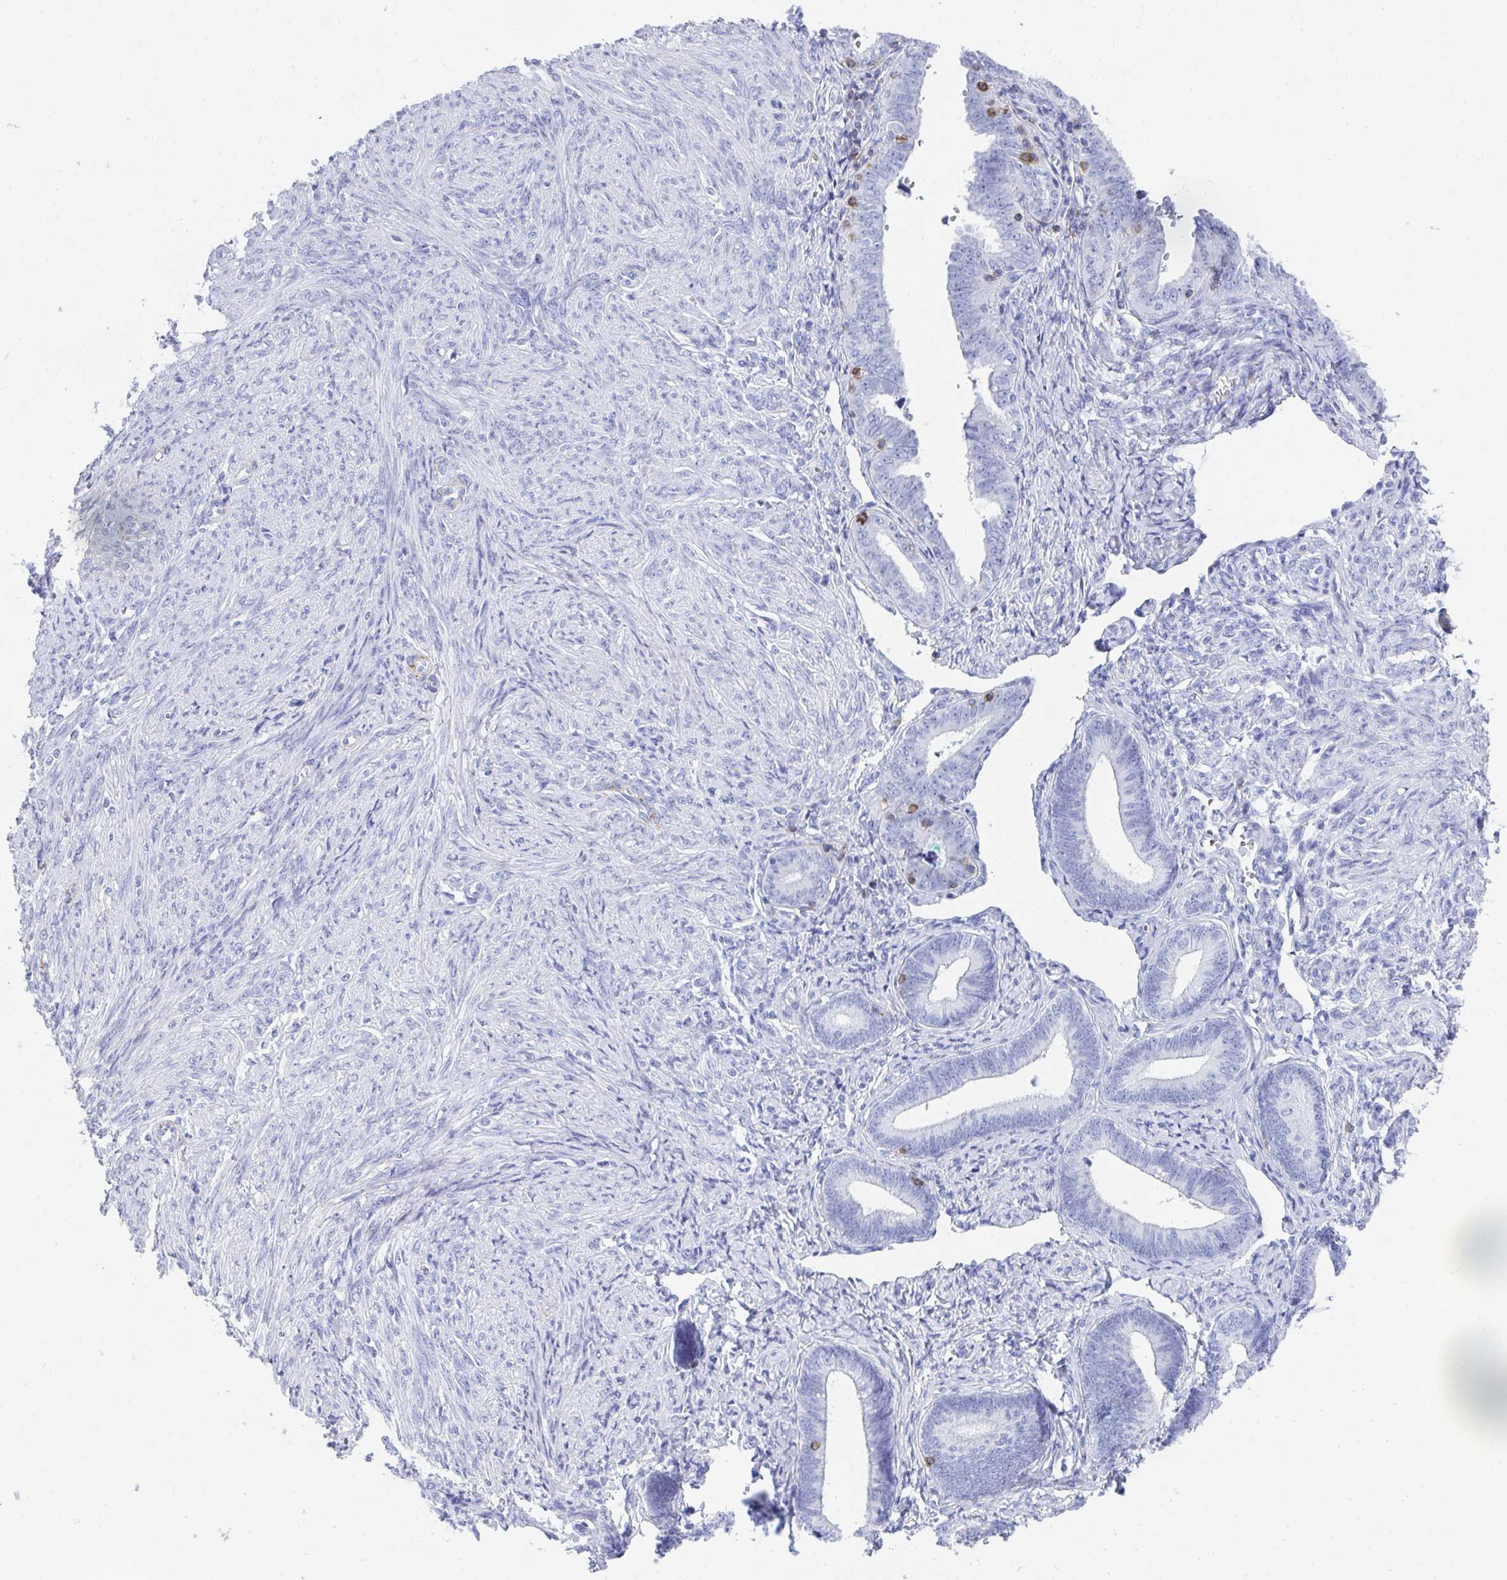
{"staining": {"intensity": "negative", "quantity": "none", "location": "none"}, "tissue": "endometrial cancer", "cell_type": "Tumor cells", "image_type": "cancer", "snomed": [{"axis": "morphology", "description": "Adenocarcinoma, NOS"}, {"axis": "topography", "description": "Endometrium"}], "caption": "IHC of adenocarcinoma (endometrial) shows no staining in tumor cells.", "gene": "CD7", "patient": {"sex": "female", "age": 87}}